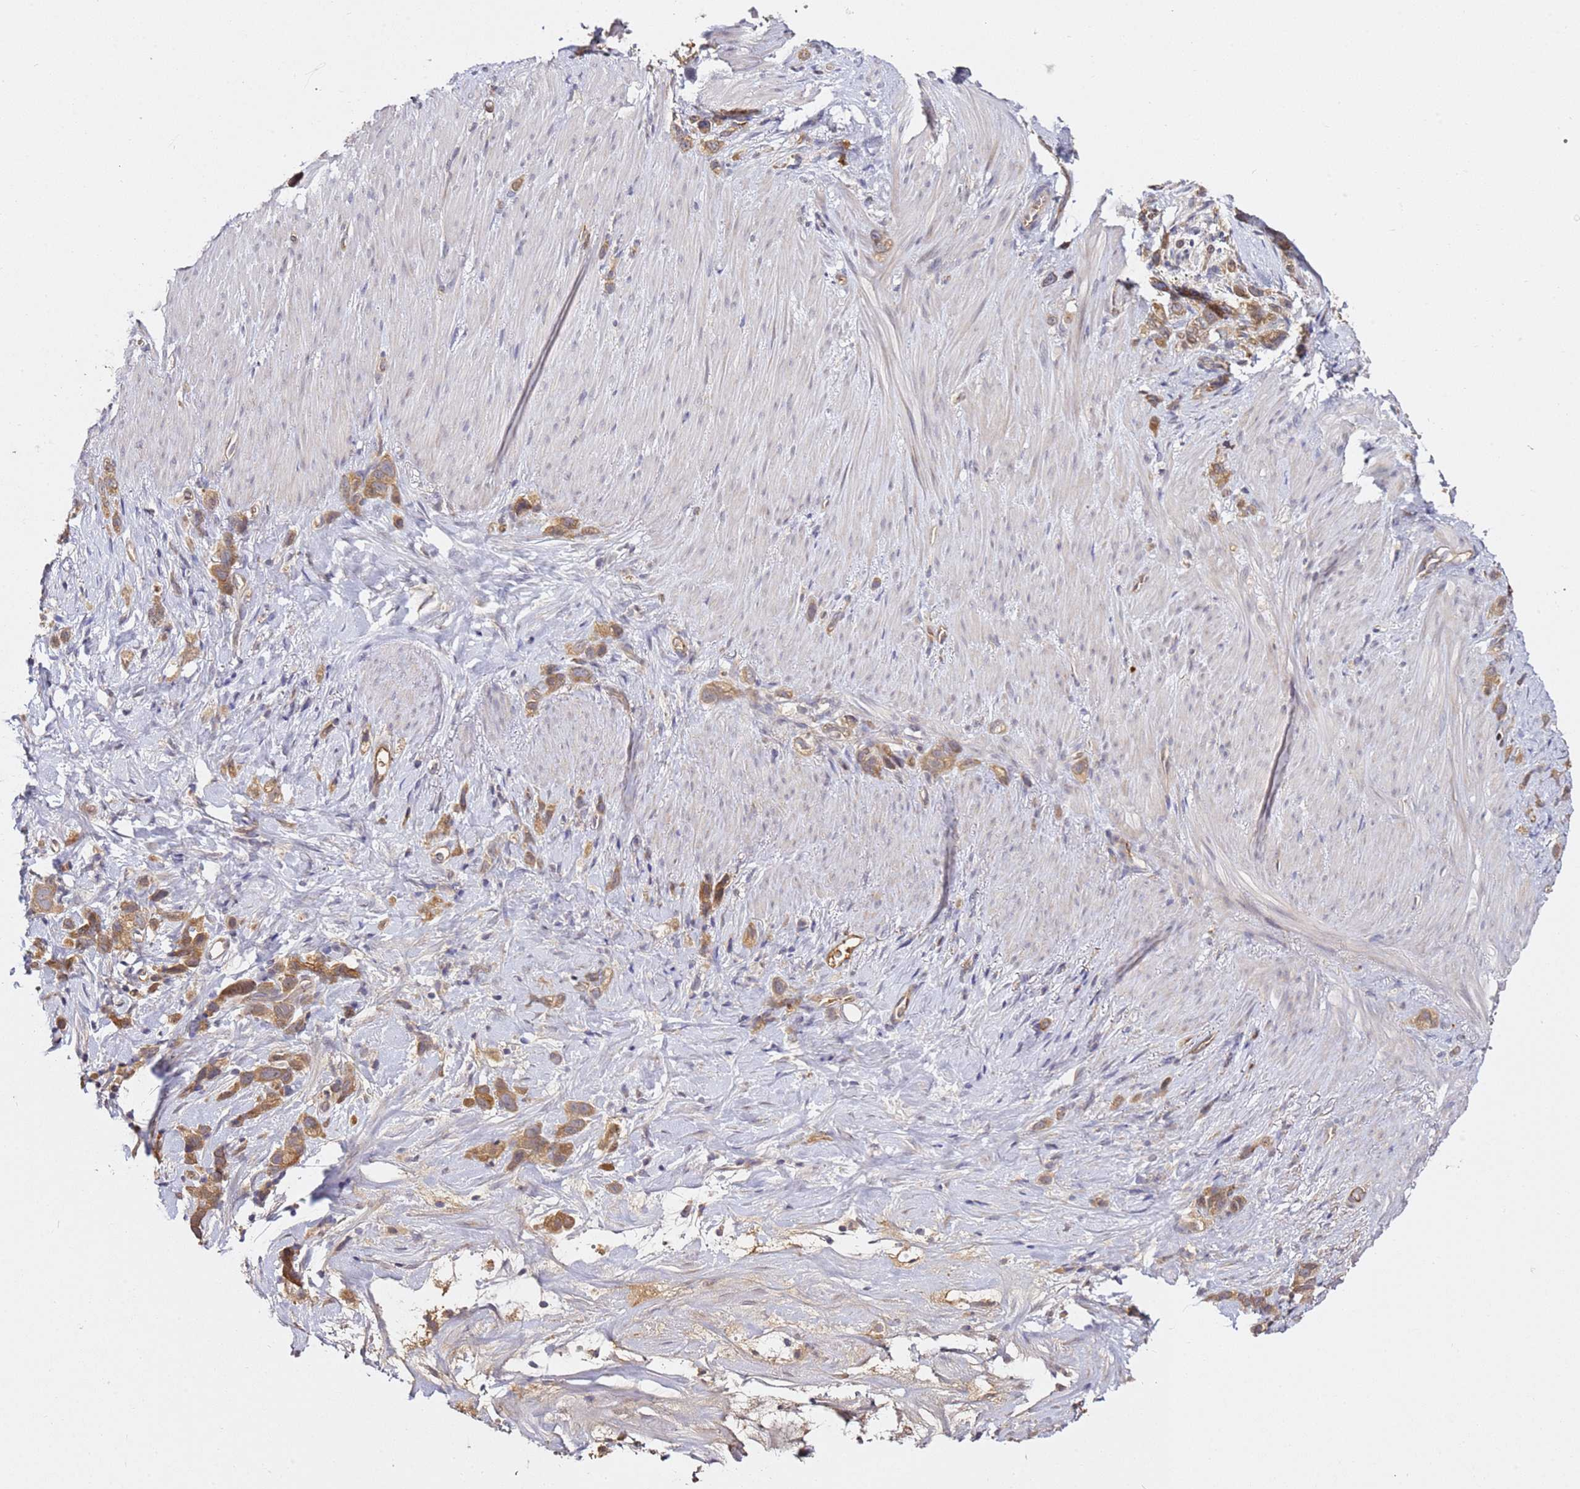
{"staining": {"intensity": "strong", "quantity": ">75%", "location": "cytoplasmic/membranous"}, "tissue": "stomach cancer", "cell_type": "Tumor cells", "image_type": "cancer", "snomed": [{"axis": "morphology", "description": "Adenocarcinoma, NOS"}, {"axis": "topography", "description": "Stomach"}], "caption": "An immunohistochemistry (IHC) photomicrograph of neoplastic tissue is shown. Protein staining in brown labels strong cytoplasmic/membranous positivity in adenocarcinoma (stomach) within tumor cells.", "gene": "OSBPL2", "patient": {"sex": "female", "age": 65}}